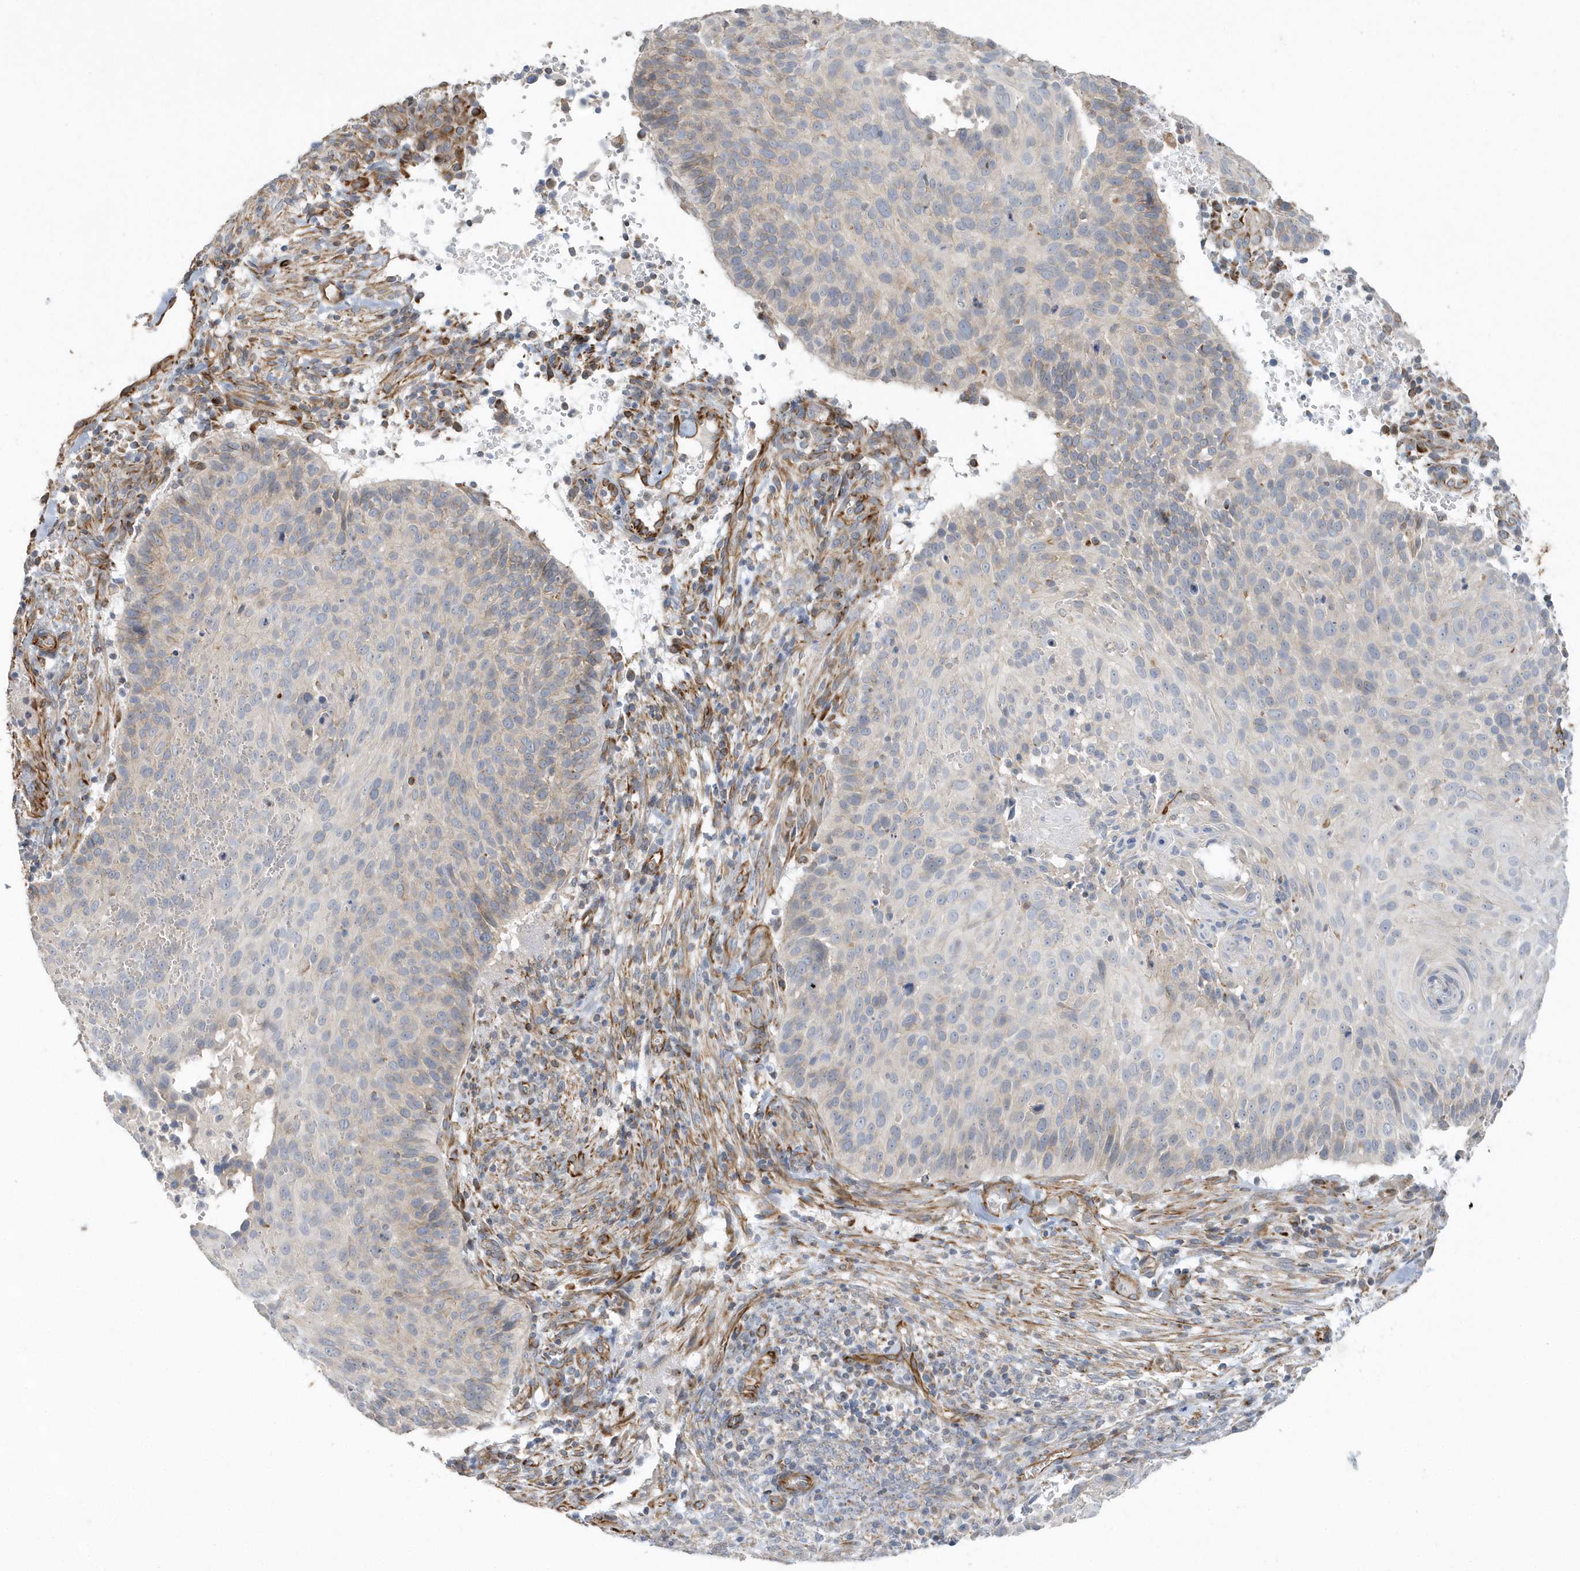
{"staining": {"intensity": "negative", "quantity": "none", "location": "none"}, "tissue": "cervical cancer", "cell_type": "Tumor cells", "image_type": "cancer", "snomed": [{"axis": "morphology", "description": "Squamous cell carcinoma, NOS"}, {"axis": "topography", "description": "Cervix"}], "caption": "There is no significant staining in tumor cells of cervical cancer (squamous cell carcinoma).", "gene": "RAB17", "patient": {"sex": "female", "age": 74}}